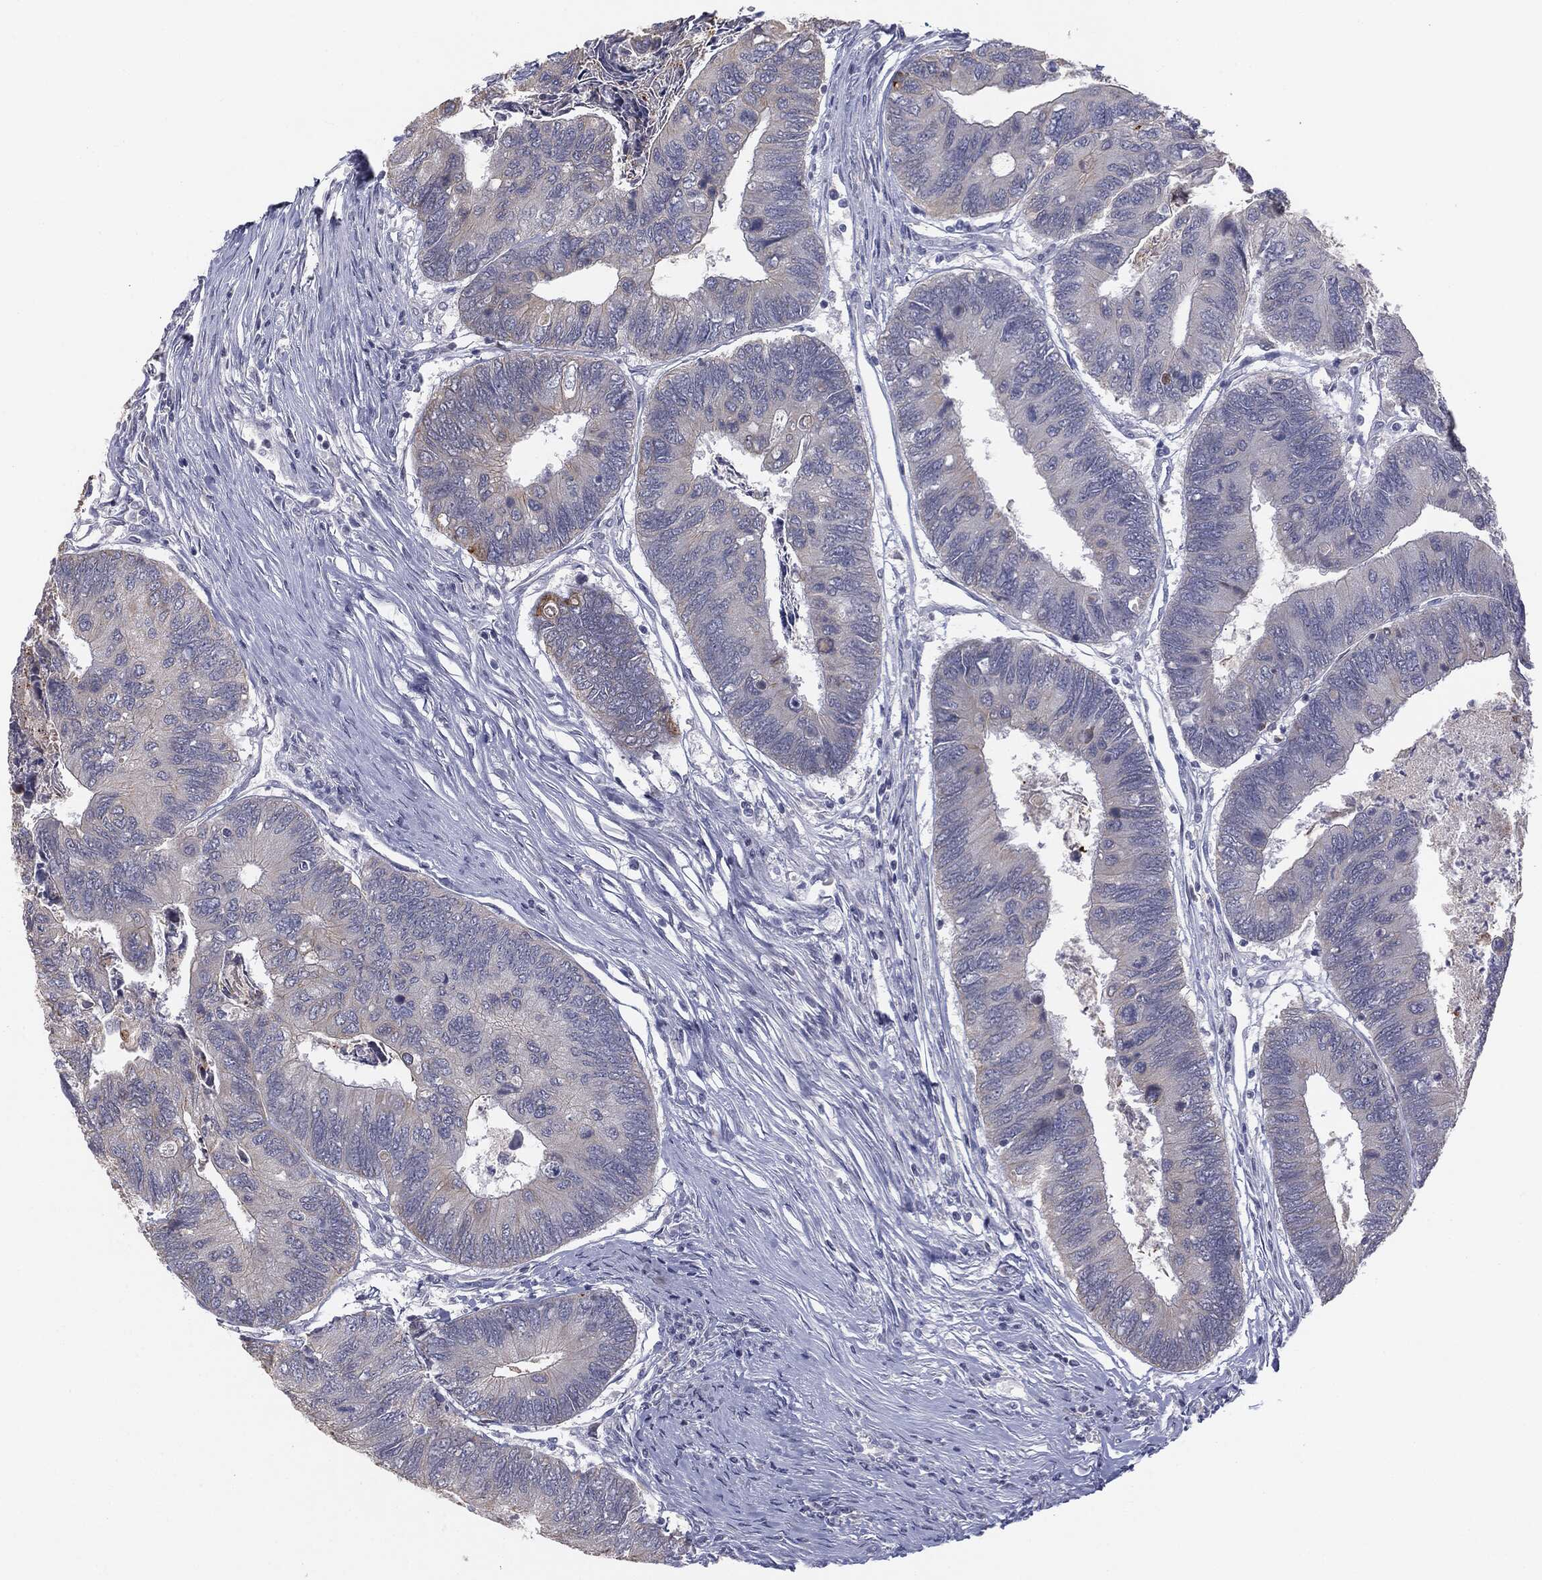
{"staining": {"intensity": "negative", "quantity": "none", "location": "none"}, "tissue": "colorectal cancer", "cell_type": "Tumor cells", "image_type": "cancer", "snomed": [{"axis": "morphology", "description": "Adenocarcinoma, NOS"}, {"axis": "topography", "description": "Colon"}], "caption": "This photomicrograph is of adenocarcinoma (colorectal) stained with immunohistochemistry (IHC) to label a protein in brown with the nuclei are counter-stained blue. There is no staining in tumor cells.", "gene": "MUC1", "patient": {"sex": "female", "age": 67}}